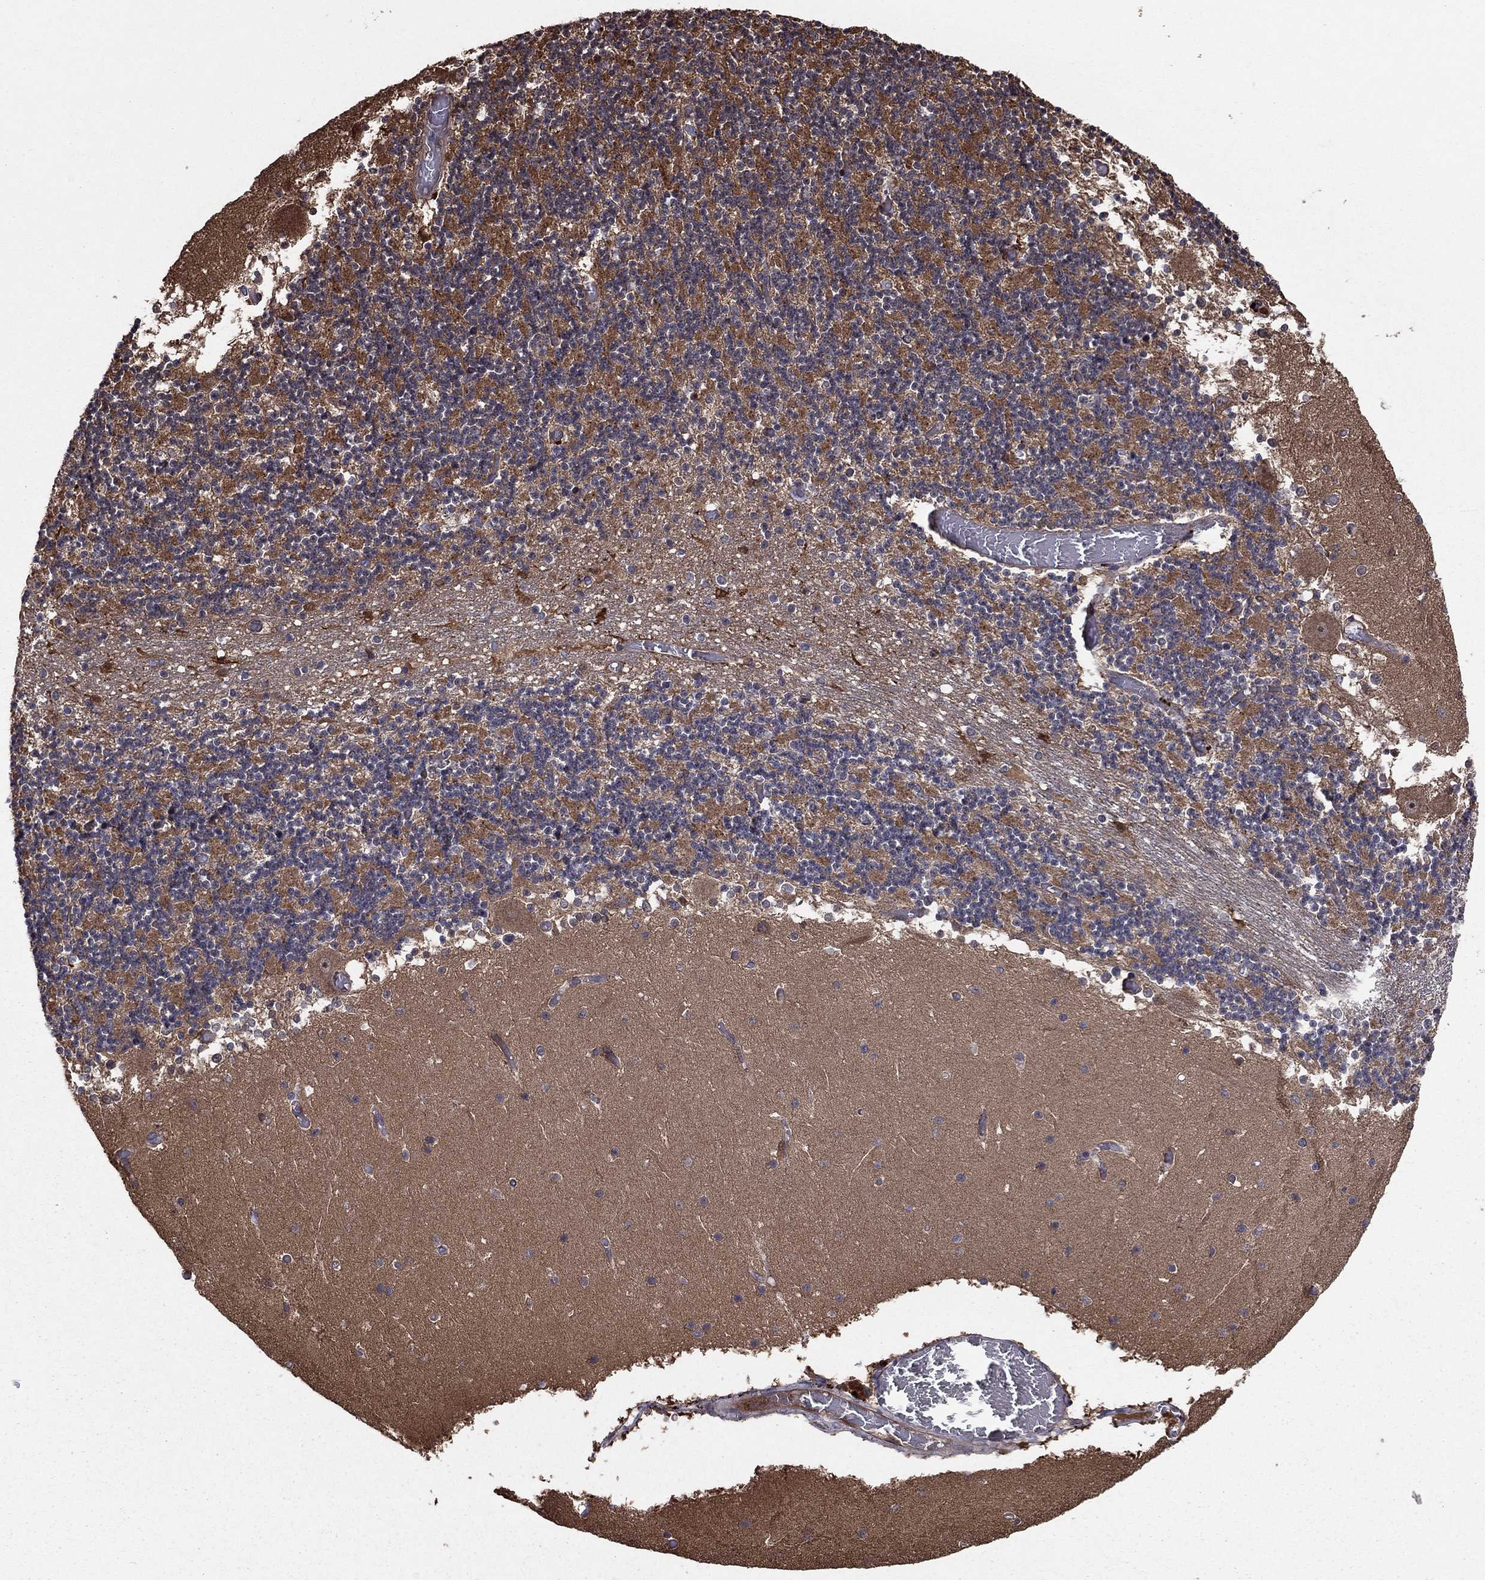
{"staining": {"intensity": "negative", "quantity": "none", "location": "none"}, "tissue": "cerebellum", "cell_type": "Cells in granular layer", "image_type": "normal", "snomed": [{"axis": "morphology", "description": "Normal tissue, NOS"}, {"axis": "topography", "description": "Cerebellum"}], "caption": "Immunohistochemistry (IHC) of normal cerebellum shows no expression in cells in granular layer. Brightfield microscopy of immunohistochemistry (IHC) stained with DAB (3,3'-diaminobenzidine) (brown) and hematoxylin (blue), captured at high magnification.", "gene": "BABAM2", "patient": {"sex": "female", "age": 28}}